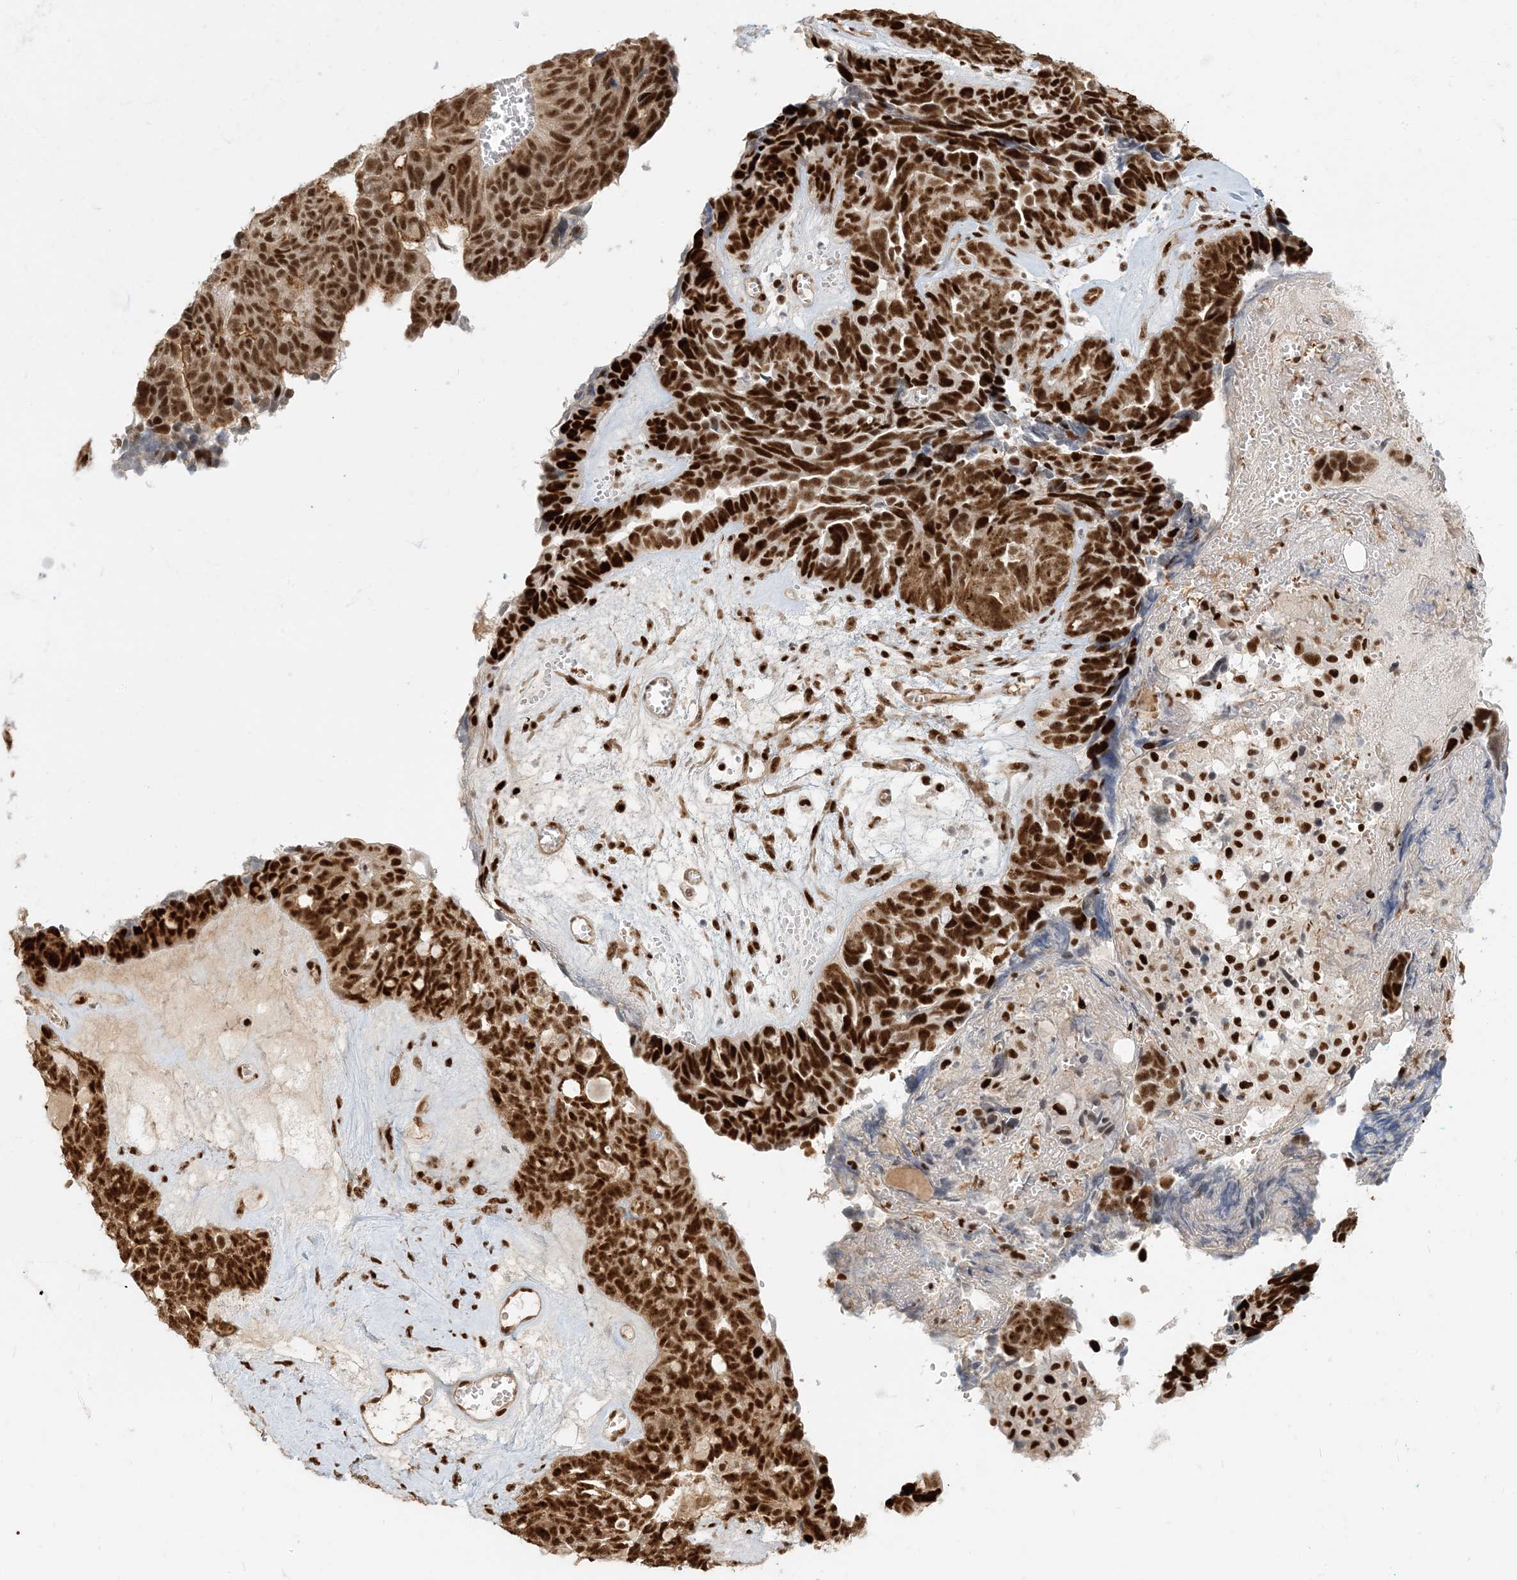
{"staining": {"intensity": "strong", "quantity": ">75%", "location": "nuclear"}, "tissue": "ovarian cancer", "cell_type": "Tumor cells", "image_type": "cancer", "snomed": [{"axis": "morphology", "description": "Cystadenocarcinoma, serous, NOS"}, {"axis": "topography", "description": "Ovary"}], "caption": "Tumor cells reveal strong nuclear positivity in approximately >75% of cells in serous cystadenocarcinoma (ovarian).", "gene": "CKS2", "patient": {"sex": "female", "age": 79}}